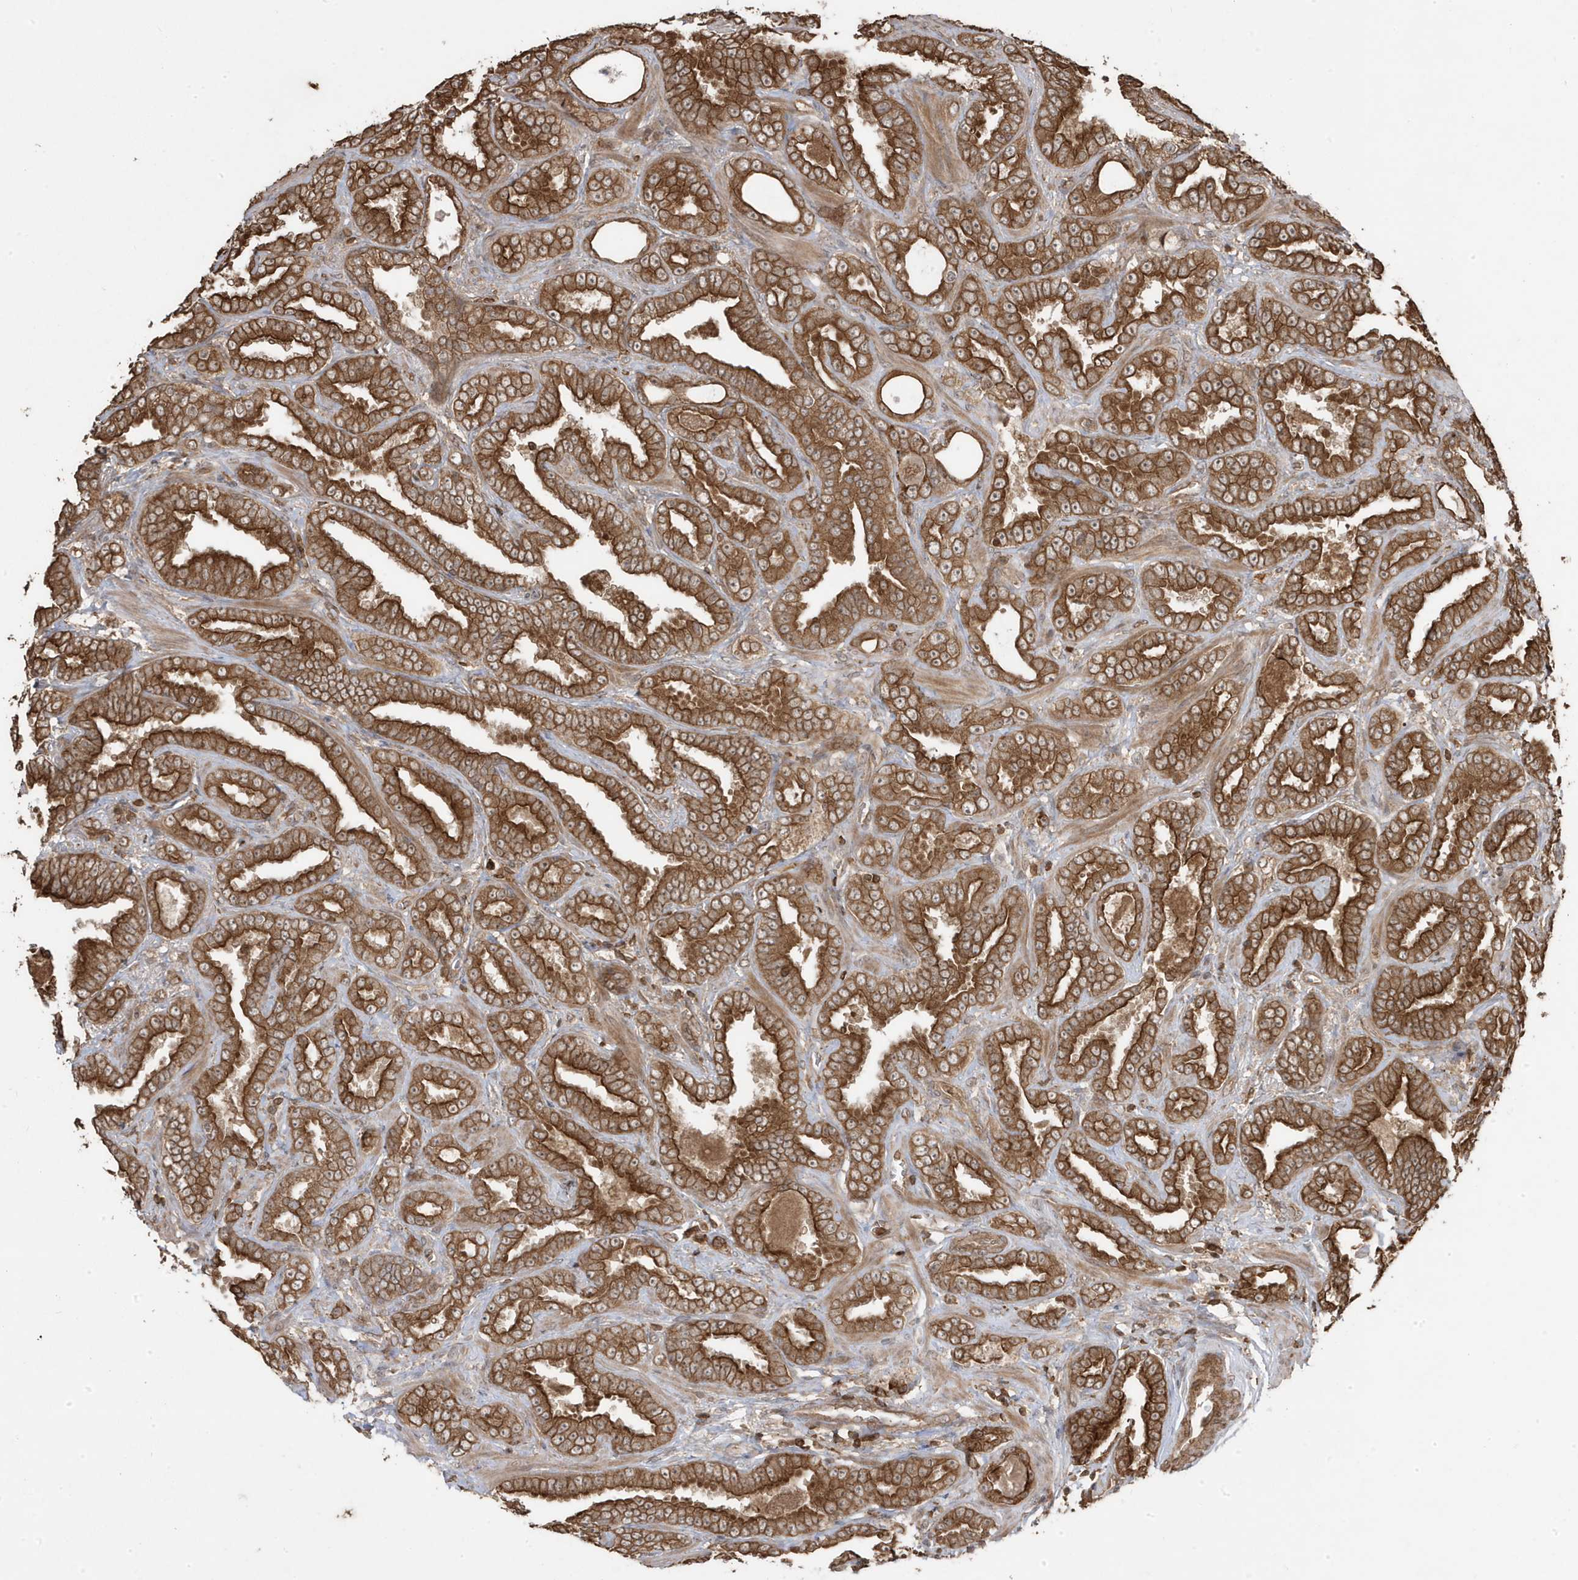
{"staining": {"intensity": "strong", "quantity": ">75%", "location": "cytoplasmic/membranous"}, "tissue": "prostate cancer", "cell_type": "Tumor cells", "image_type": "cancer", "snomed": [{"axis": "morphology", "description": "Adenocarcinoma, Low grade"}, {"axis": "topography", "description": "Prostate"}], "caption": "Immunohistochemistry photomicrograph of neoplastic tissue: human prostate cancer stained using immunohistochemistry demonstrates high levels of strong protein expression localized specifically in the cytoplasmic/membranous of tumor cells, appearing as a cytoplasmic/membranous brown color.", "gene": "ASAP1", "patient": {"sex": "male", "age": 60}}